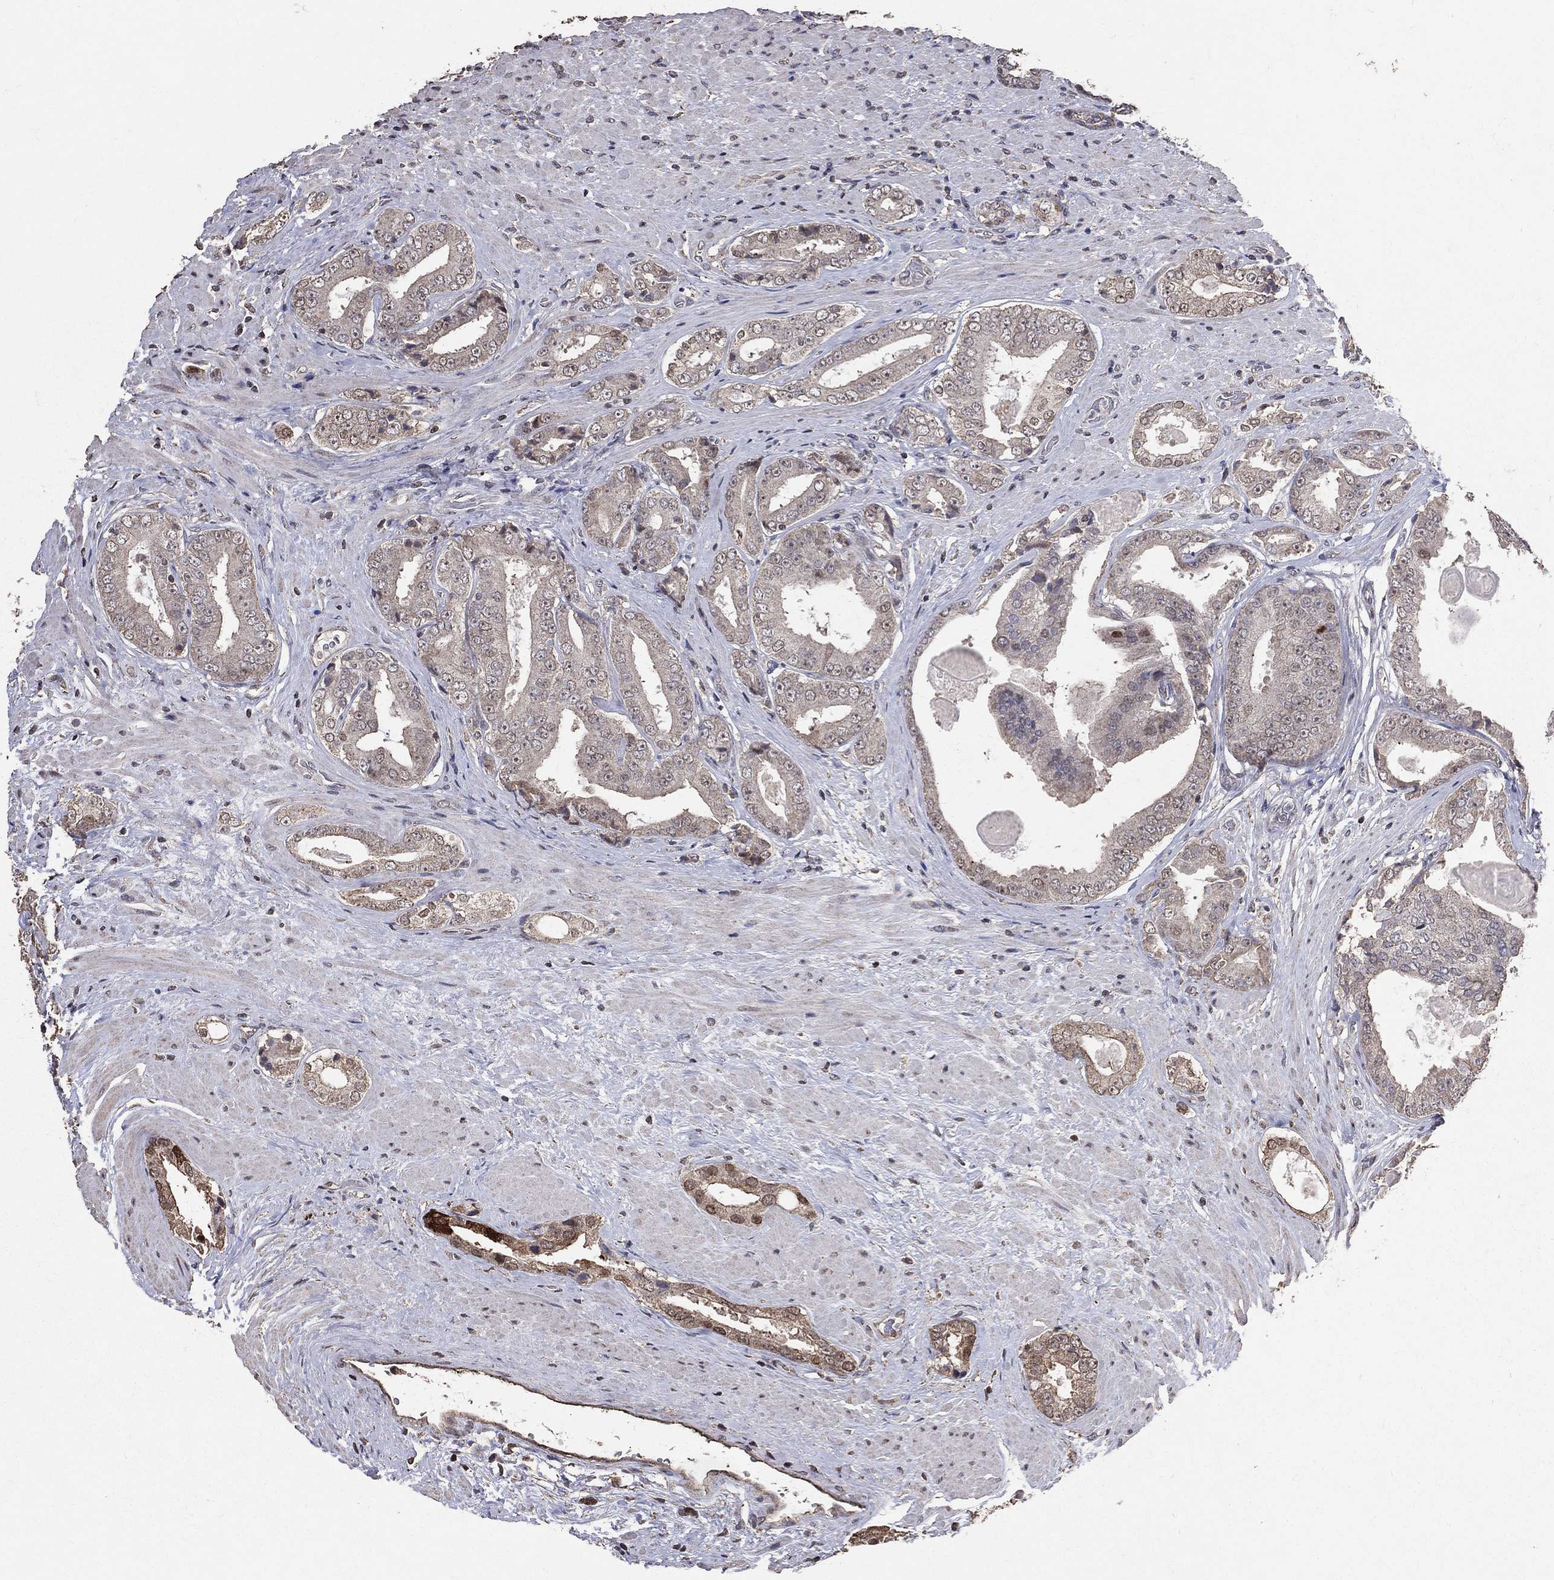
{"staining": {"intensity": "weak", "quantity": "25%-75%", "location": "cytoplasmic/membranous"}, "tissue": "prostate cancer", "cell_type": "Tumor cells", "image_type": "cancer", "snomed": [{"axis": "morphology", "description": "Adenocarcinoma, Low grade"}, {"axis": "topography", "description": "Prostate and seminal vesicle, NOS"}], "caption": "This is a photomicrograph of IHC staining of prostate low-grade adenocarcinoma, which shows weak staining in the cytoplasmic/membranous of tumor cells.", "gene": "LY6K", "patient": {"sex": "male", "age": 61}}